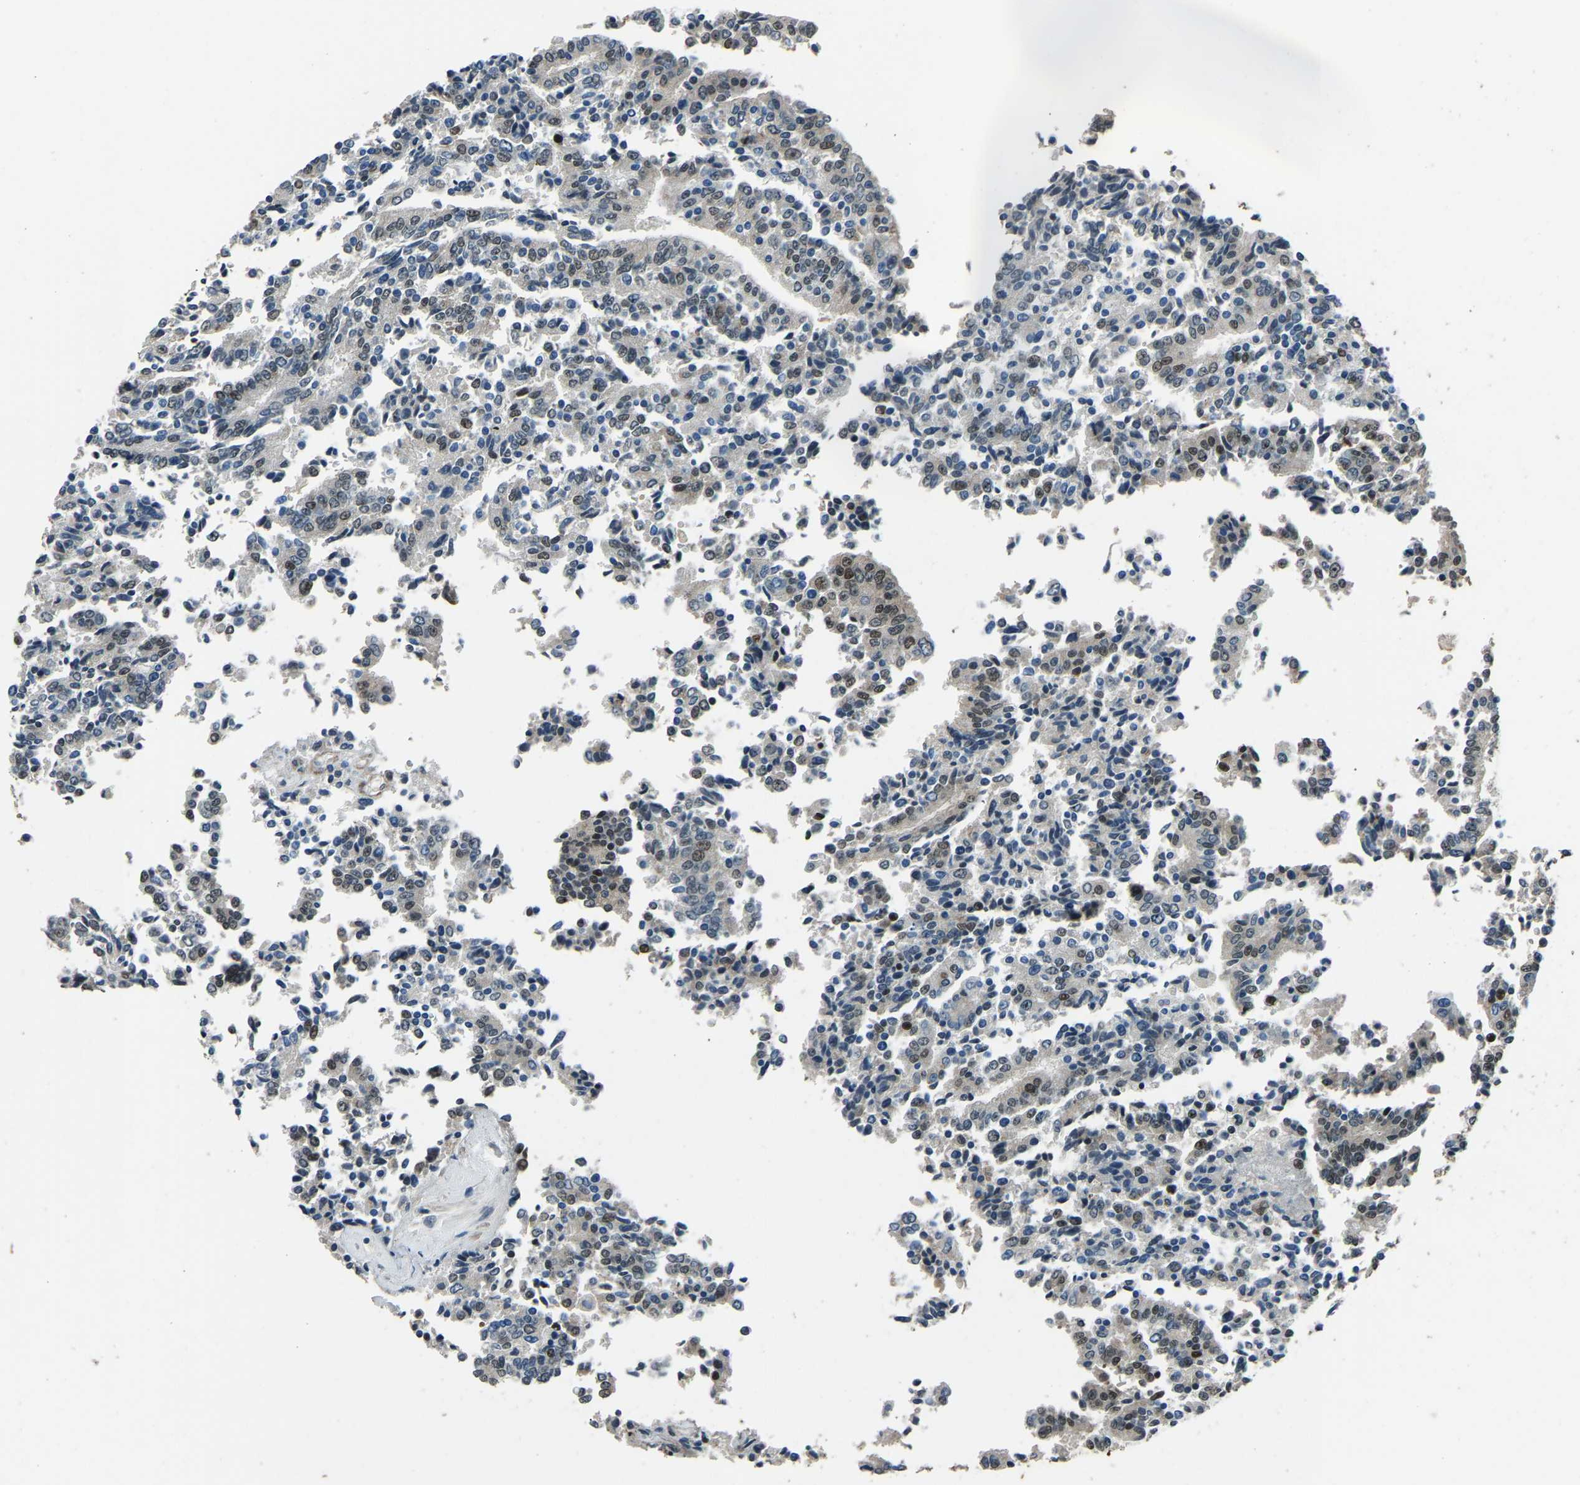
{"staining": {"intensity": "moderate", "quantity": "<25%", "location": "nuclear"}, "tissue": "prostate cancer", "cell_type": "Tumor cells", "image_type": "cancer", "snomed": [{"axis": "morphology", "description": "Normal tissue, NOS"}, {"axis": "morphology", "description": "Adenocarcinoma, High grade"}, {"axis": "topography", "description": "Prostate"}, {"axis": "topography", "description": "Seminal veicle"}], "caption": "An image of human prostate cancer stained for a protein reveals moderate nuclear brown staining in tumor cells. (Stains: DAB (3,3'-diaminobenzidine) in brown, nuclei in blue, Microscopy: brightfield microscopy at high magnification).", "gene": "PRCC", "patient": {"sex": "male", "age": 55}}